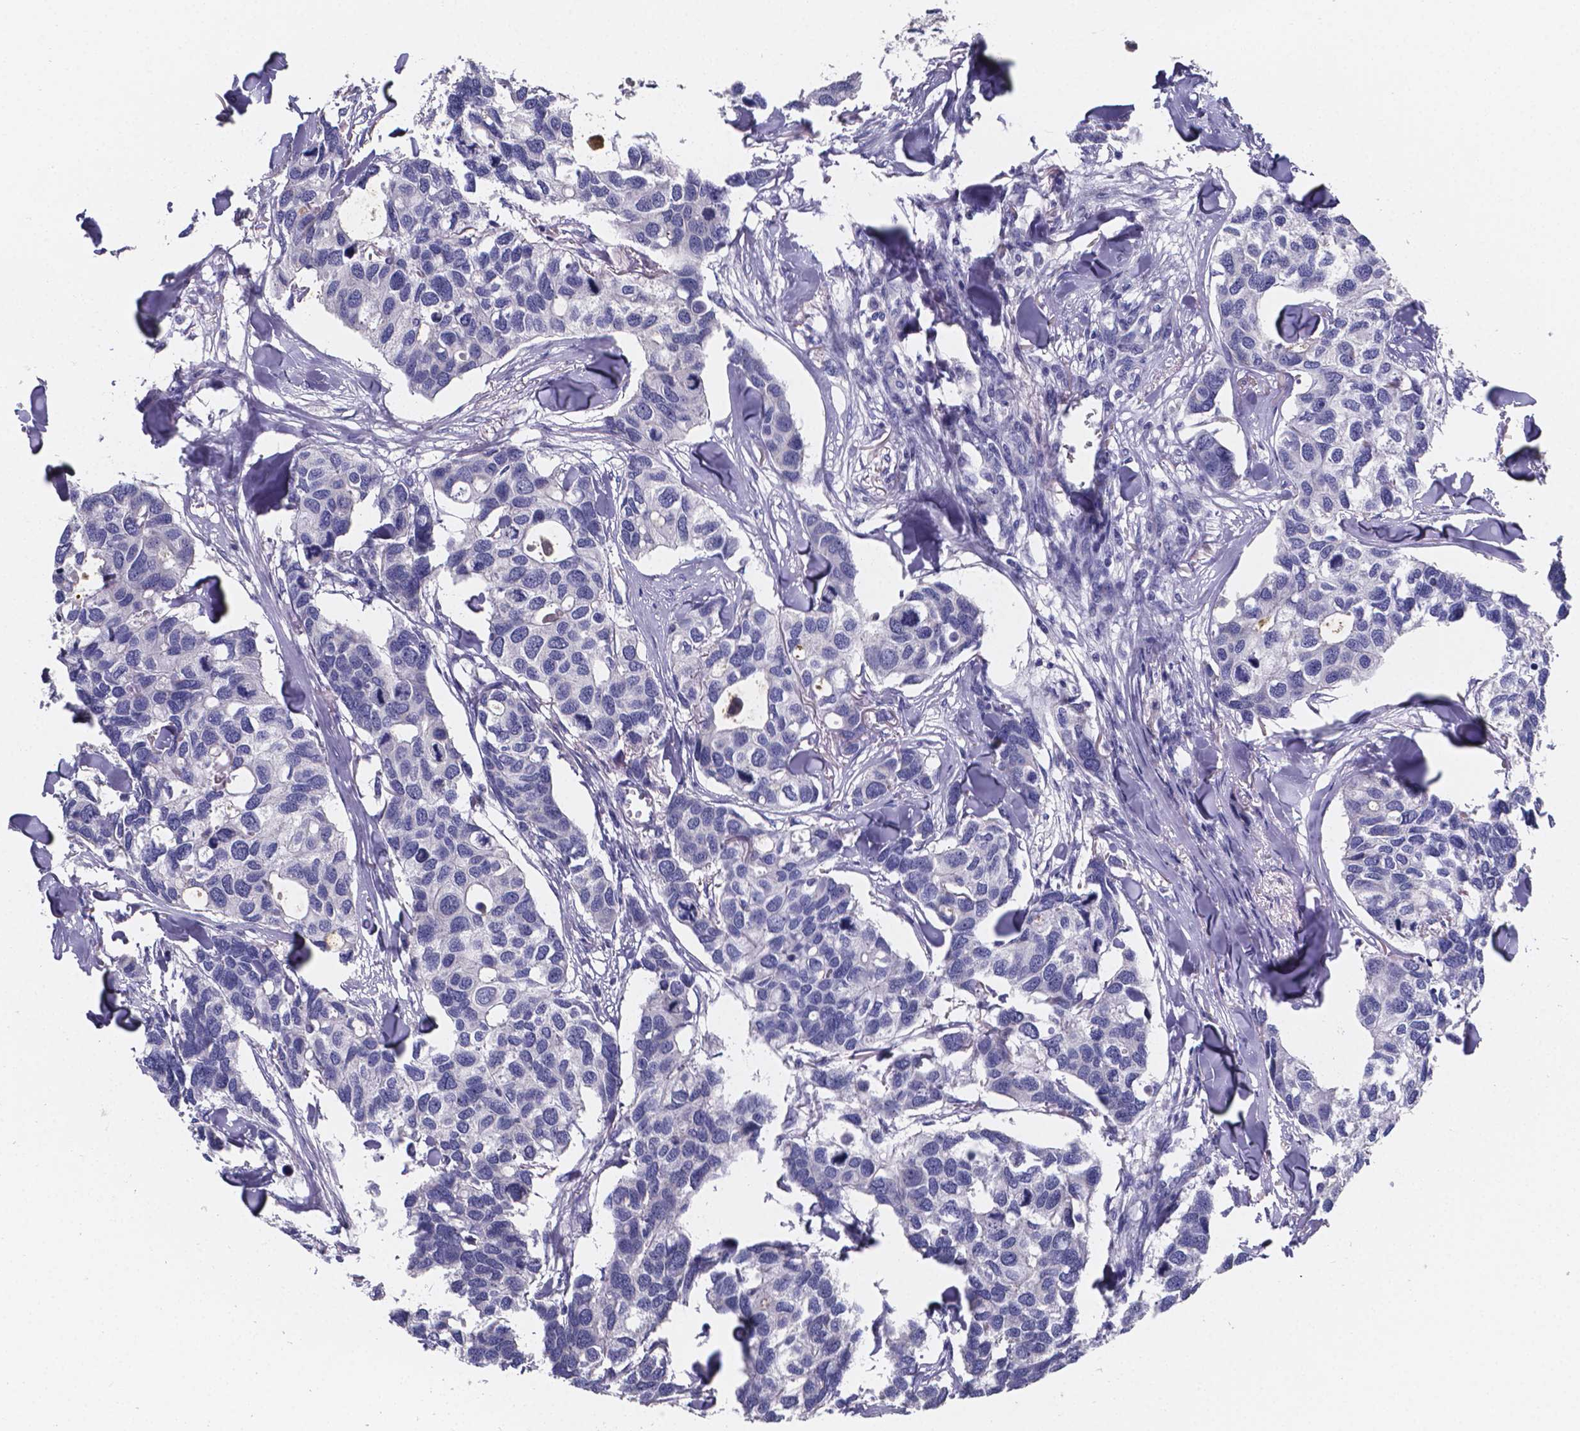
{"staining": {"intensity": "negative", "quantity": "none", "location": "none"}, "tissue": "breast cancer", "cell_type": "Tumor cells", "image_type": "cancer", "snomed": [{"axis": "morphology", "description": "Duct carcinoma"}, {"axis": "topography", "description": "Breast"}], "caption": "The image demonstrates no significant expression in tumor cells of breast cancer. The staining was performed using DAB to visualize the protein expression in brown, while the nuclei were stained in blue with hematoxylin (Magnification: 20x).", "gene": "GABRA3", "patient": {"sex": "female", "age": 83}}